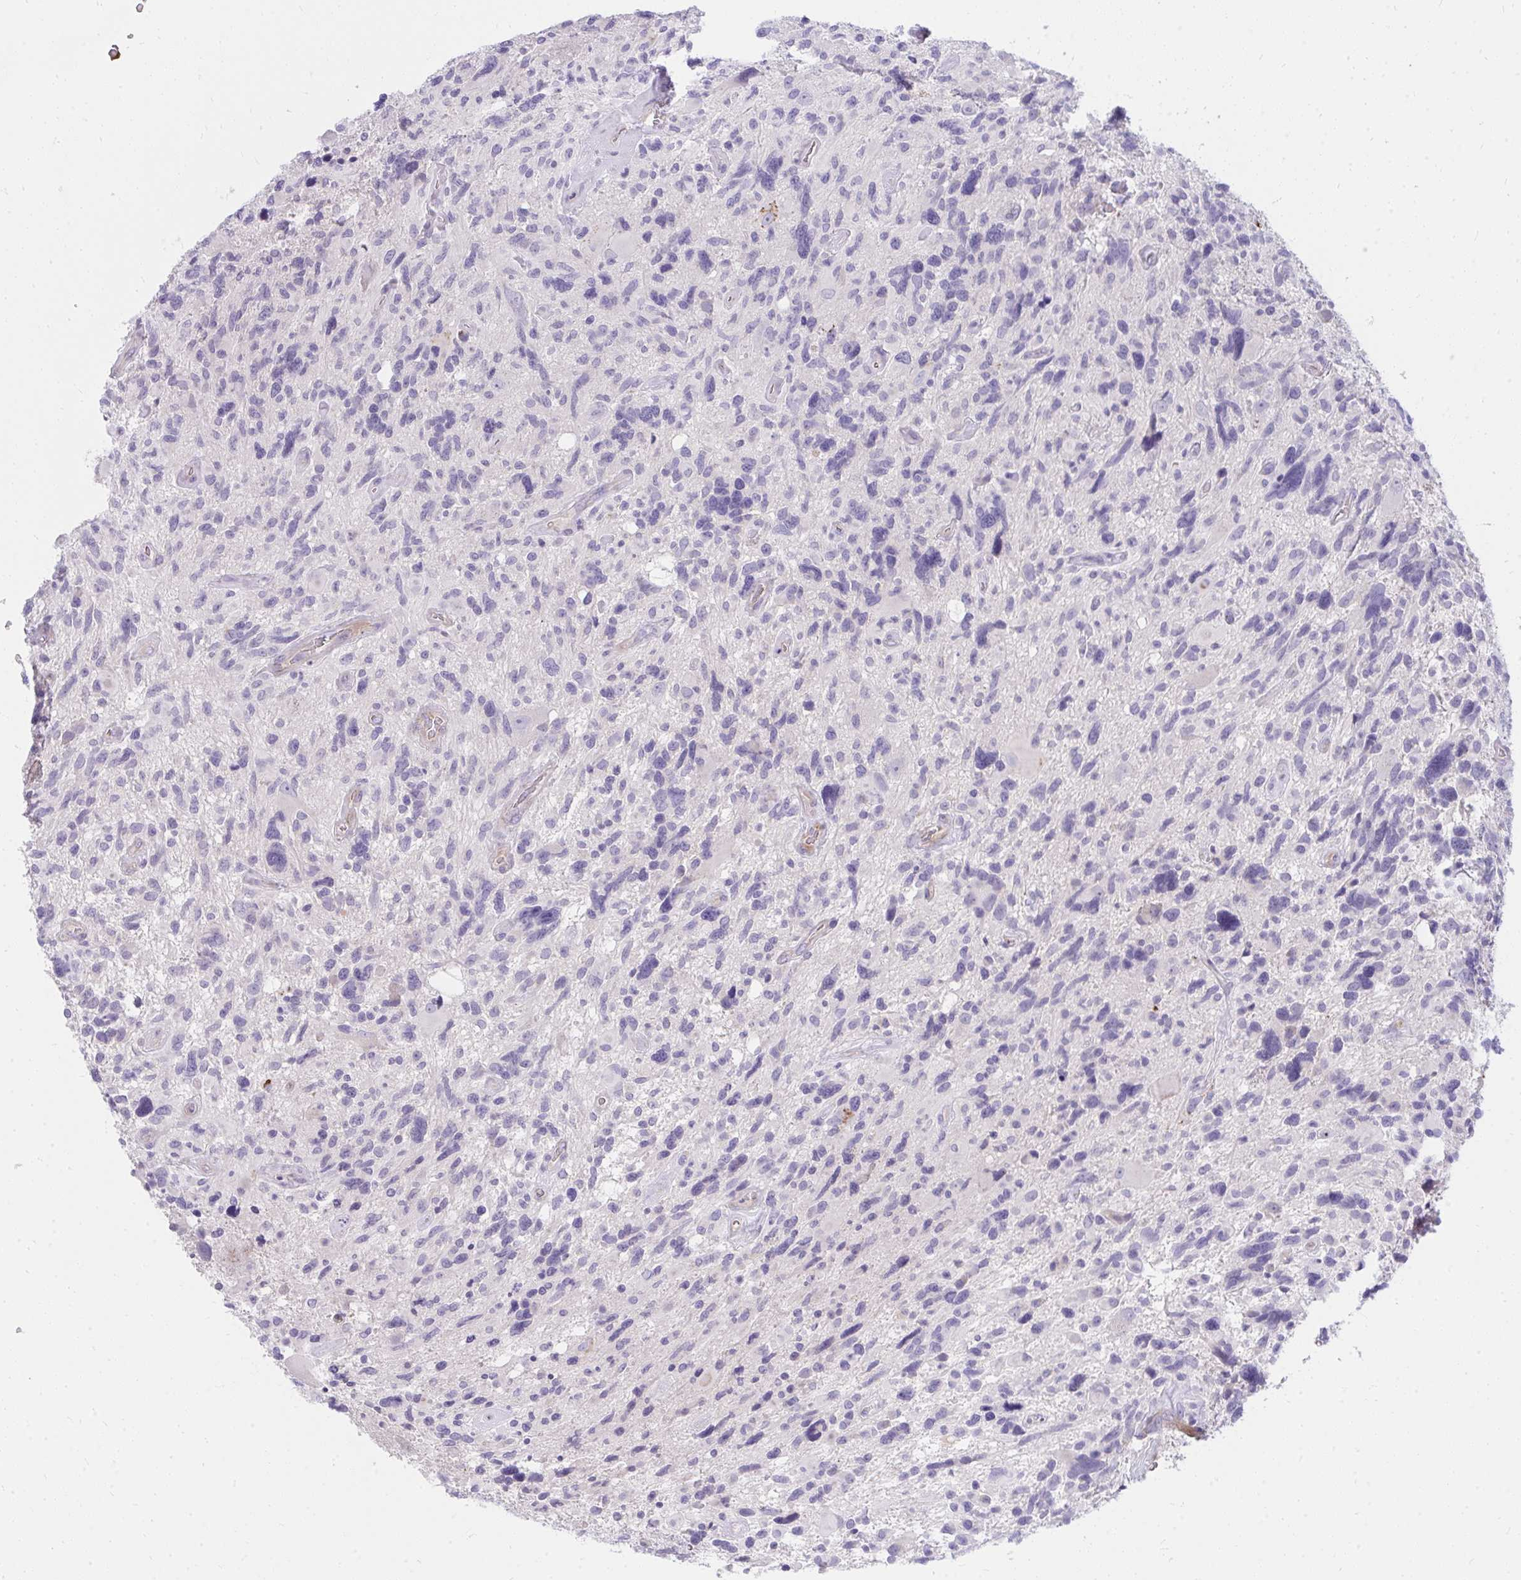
{"staining": {"intensity": "negative", "quantity": "none", "location": "none"}, "tissue": "glioma", "cell_type": "Tumor cells", "image_type": "cancer", "snomed": [{"axis": "morphology", "description": "Glioma, malignant, High grade"}, {"axis": "topography", "description": "Brain"}], "caption": "There is no significant expression in tumor cells of glioma.", "gene": "LRRC36", "patient": {"sex": "male", "age": 49}}